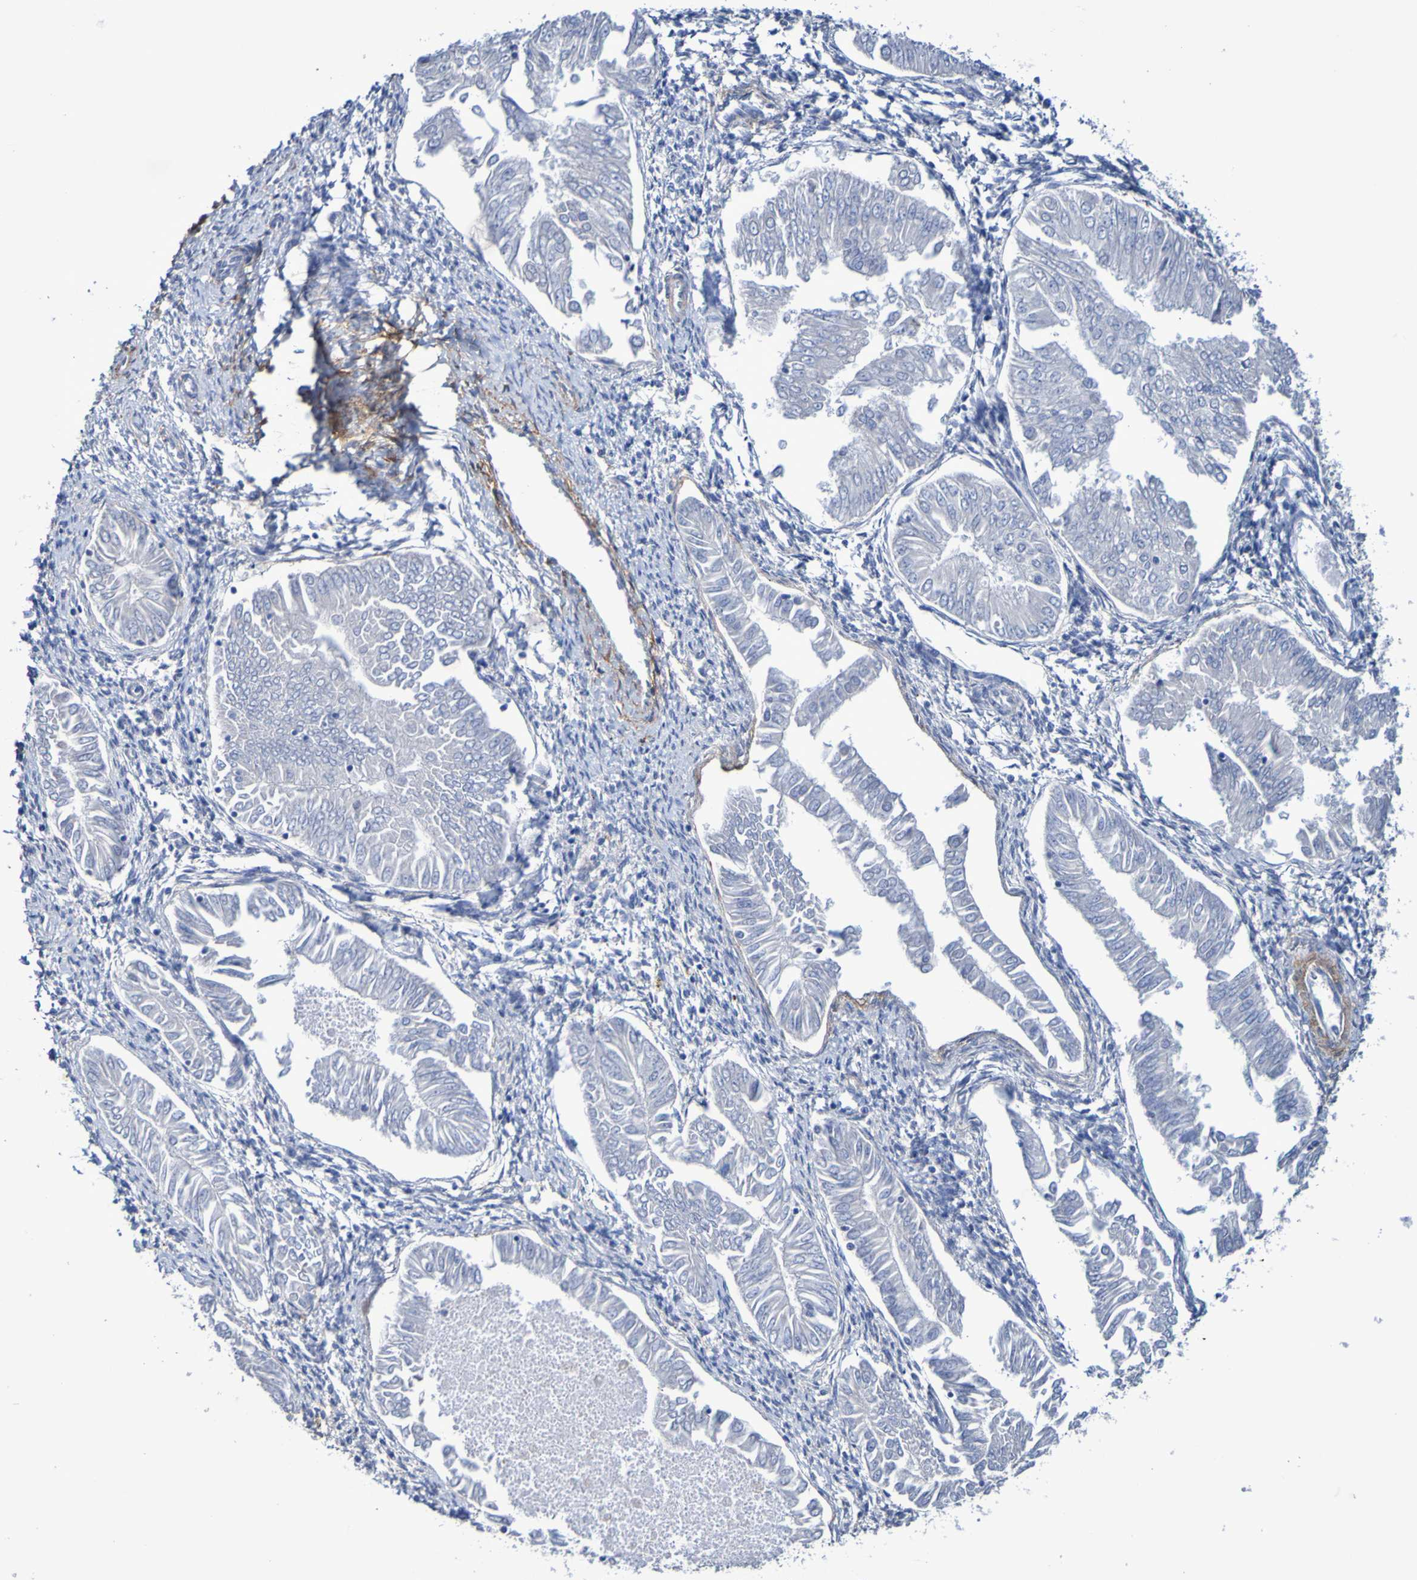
{"staining": {"intensity": "negative", "quantity": "none", "location": "none"}, "tissue": "endometrial cancer", "cell_type": "Tumor cells", "image_type": "cancer", "snomed": [{"axis": "morphology", "description": "Adenocarcinoma, NOS"}, {"axis": "topography", "description": "Endometrium"}], "caption": "An image of human endometrial cancer is negative for staining in tumor cells. (DAB (3,3'-diaminobenzidine) immunohistochemistry (IHC) with hematoxylin counter stain).", "gene": "SGCB", "patient": {"sex": "female", "age": 53}}